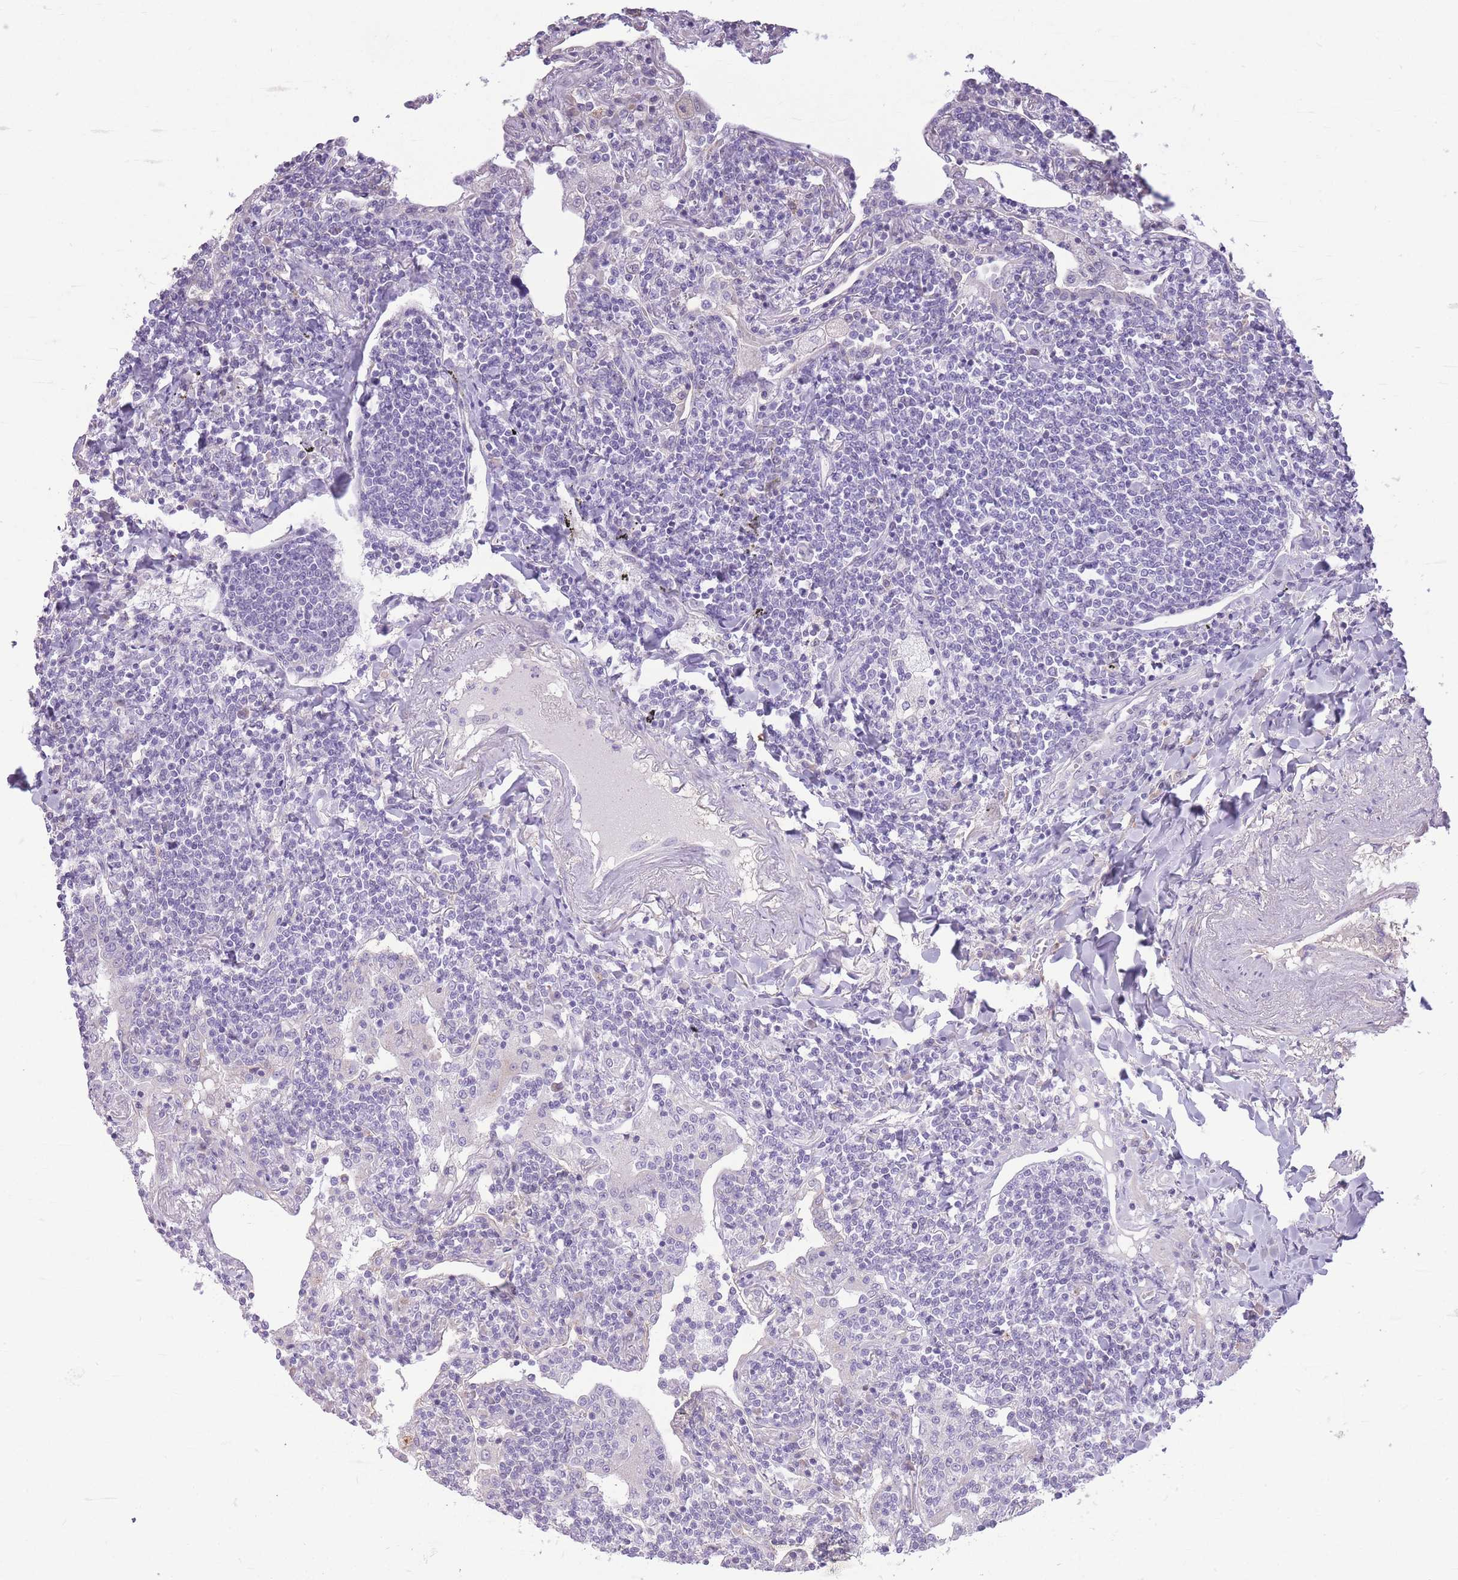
{"staining": {"intensity": "negative", "quantity": "none", "location": "none"}, "tissue": "lymphoma", "cell_type": "Tumor cells", "image_type": "cancer", "snomed": [{"axis": "morphology", "description": "Malignant lymphoma, non-Hodgkin's type, Low grade"}, {"axis": "topography", "description": "Lung"}], "caption": "DAB immunohistochemical staining of low-grade malignant lymphoma, non-Hodgkin's type demonstrates no significant positivity in tumor cells.", "gene": "WDR70", "patient": {"sex": "female", "age": 71}}